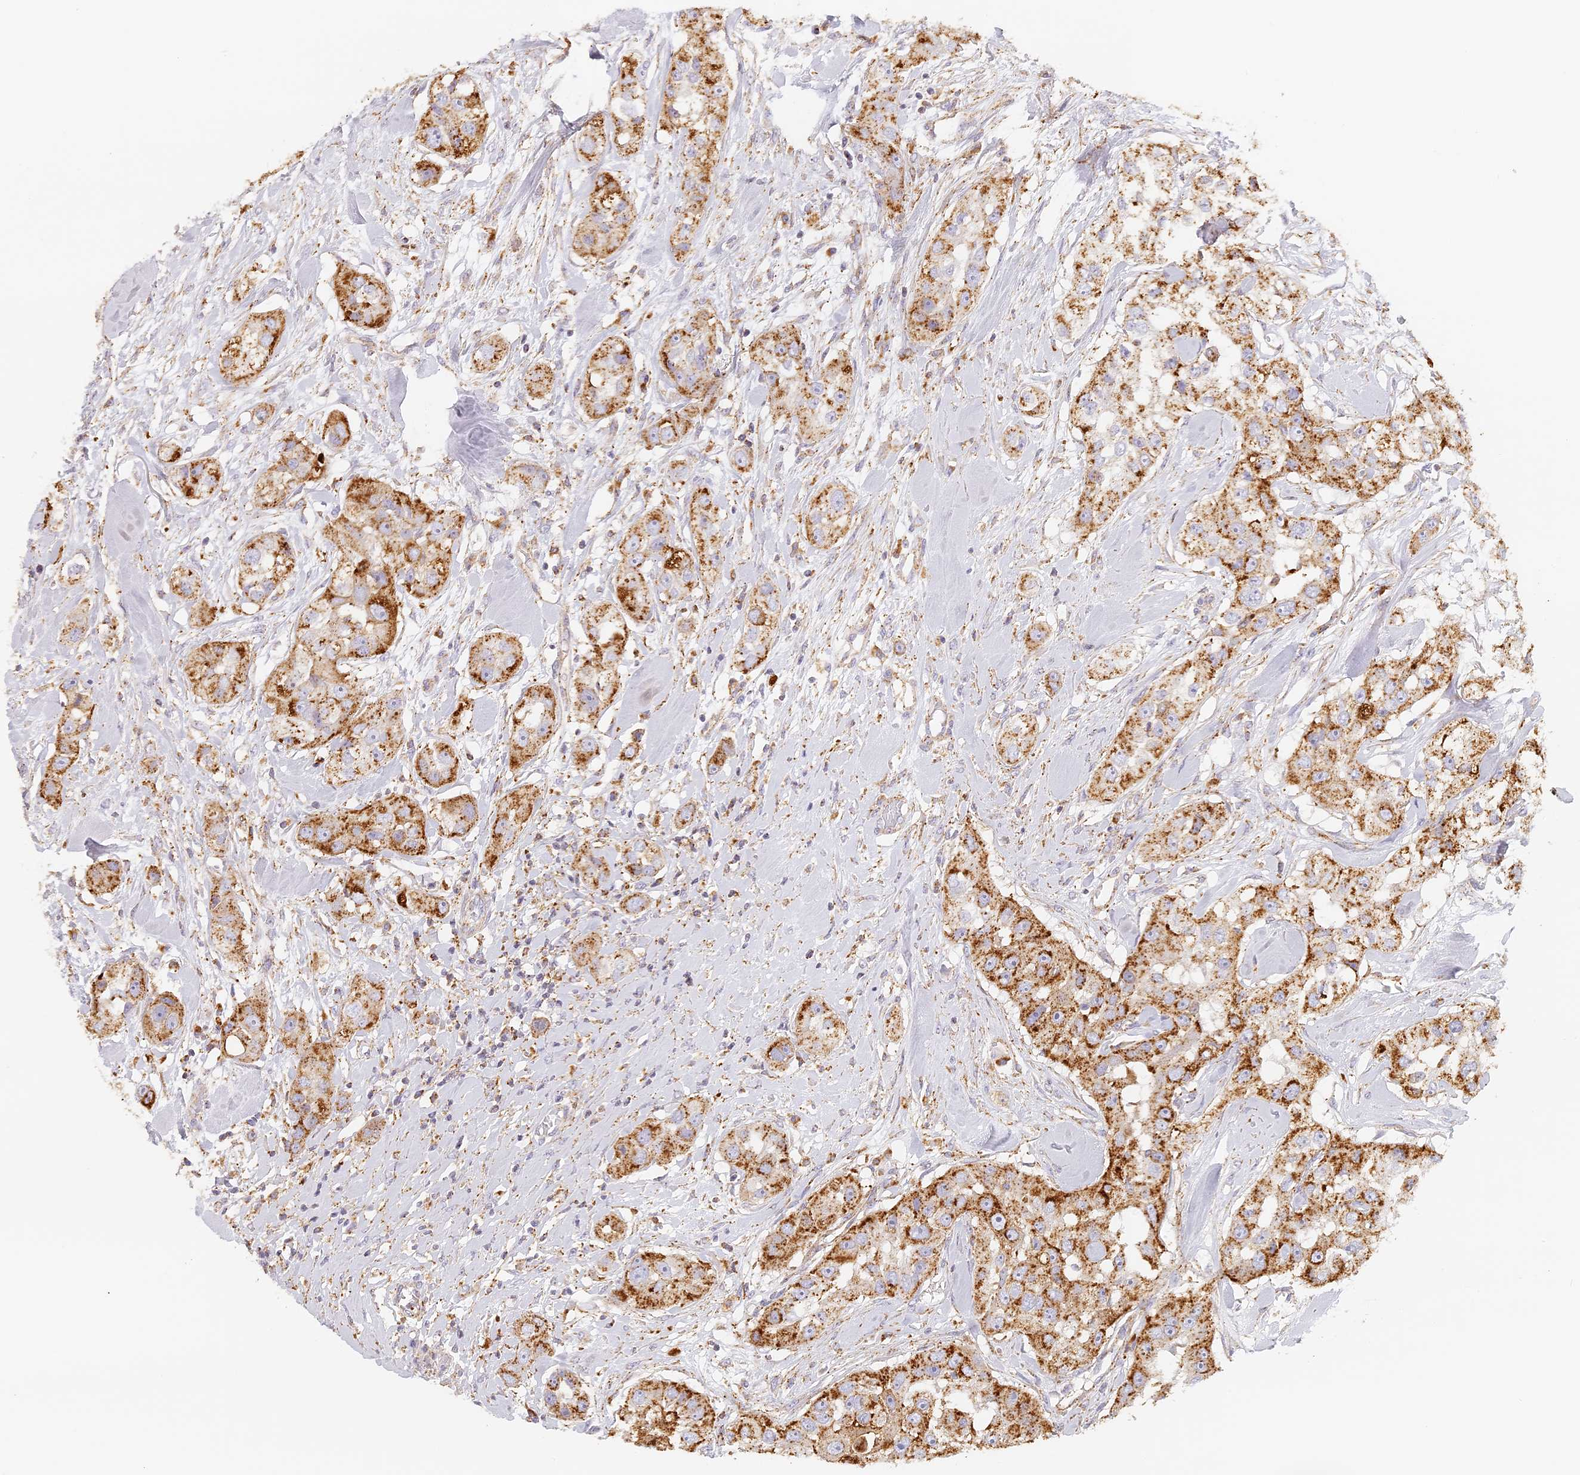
{"staining": {"intensity": "strong", "quantity": ">75%", "location": "cytoplasmic/membranous"}, "tissue": "head and neck cancer", "cell_type": "Tumor cells", "image_type": "cancer", "snomed": [{"axis": "morphology", "description": "Normal tissue, NOS"}, {"axis": "morphology", "description": "Squamous cell carcinoma, NOS"}, {"axis": "topography", "description": "Skeletal muscle"}, {"axis": "topography", "description": "Head-Neck"}], "caption": "This photomicrograph demonstrates immunohistochemistry (IHC) staining of head and neck cancer (squamous cell carcinoma), with high strong cytoplasmic/membranous staining in approximately >75% of tumor cells.", "gene": "LAMP2", "patient": {"sex": "male", "age": 51}}